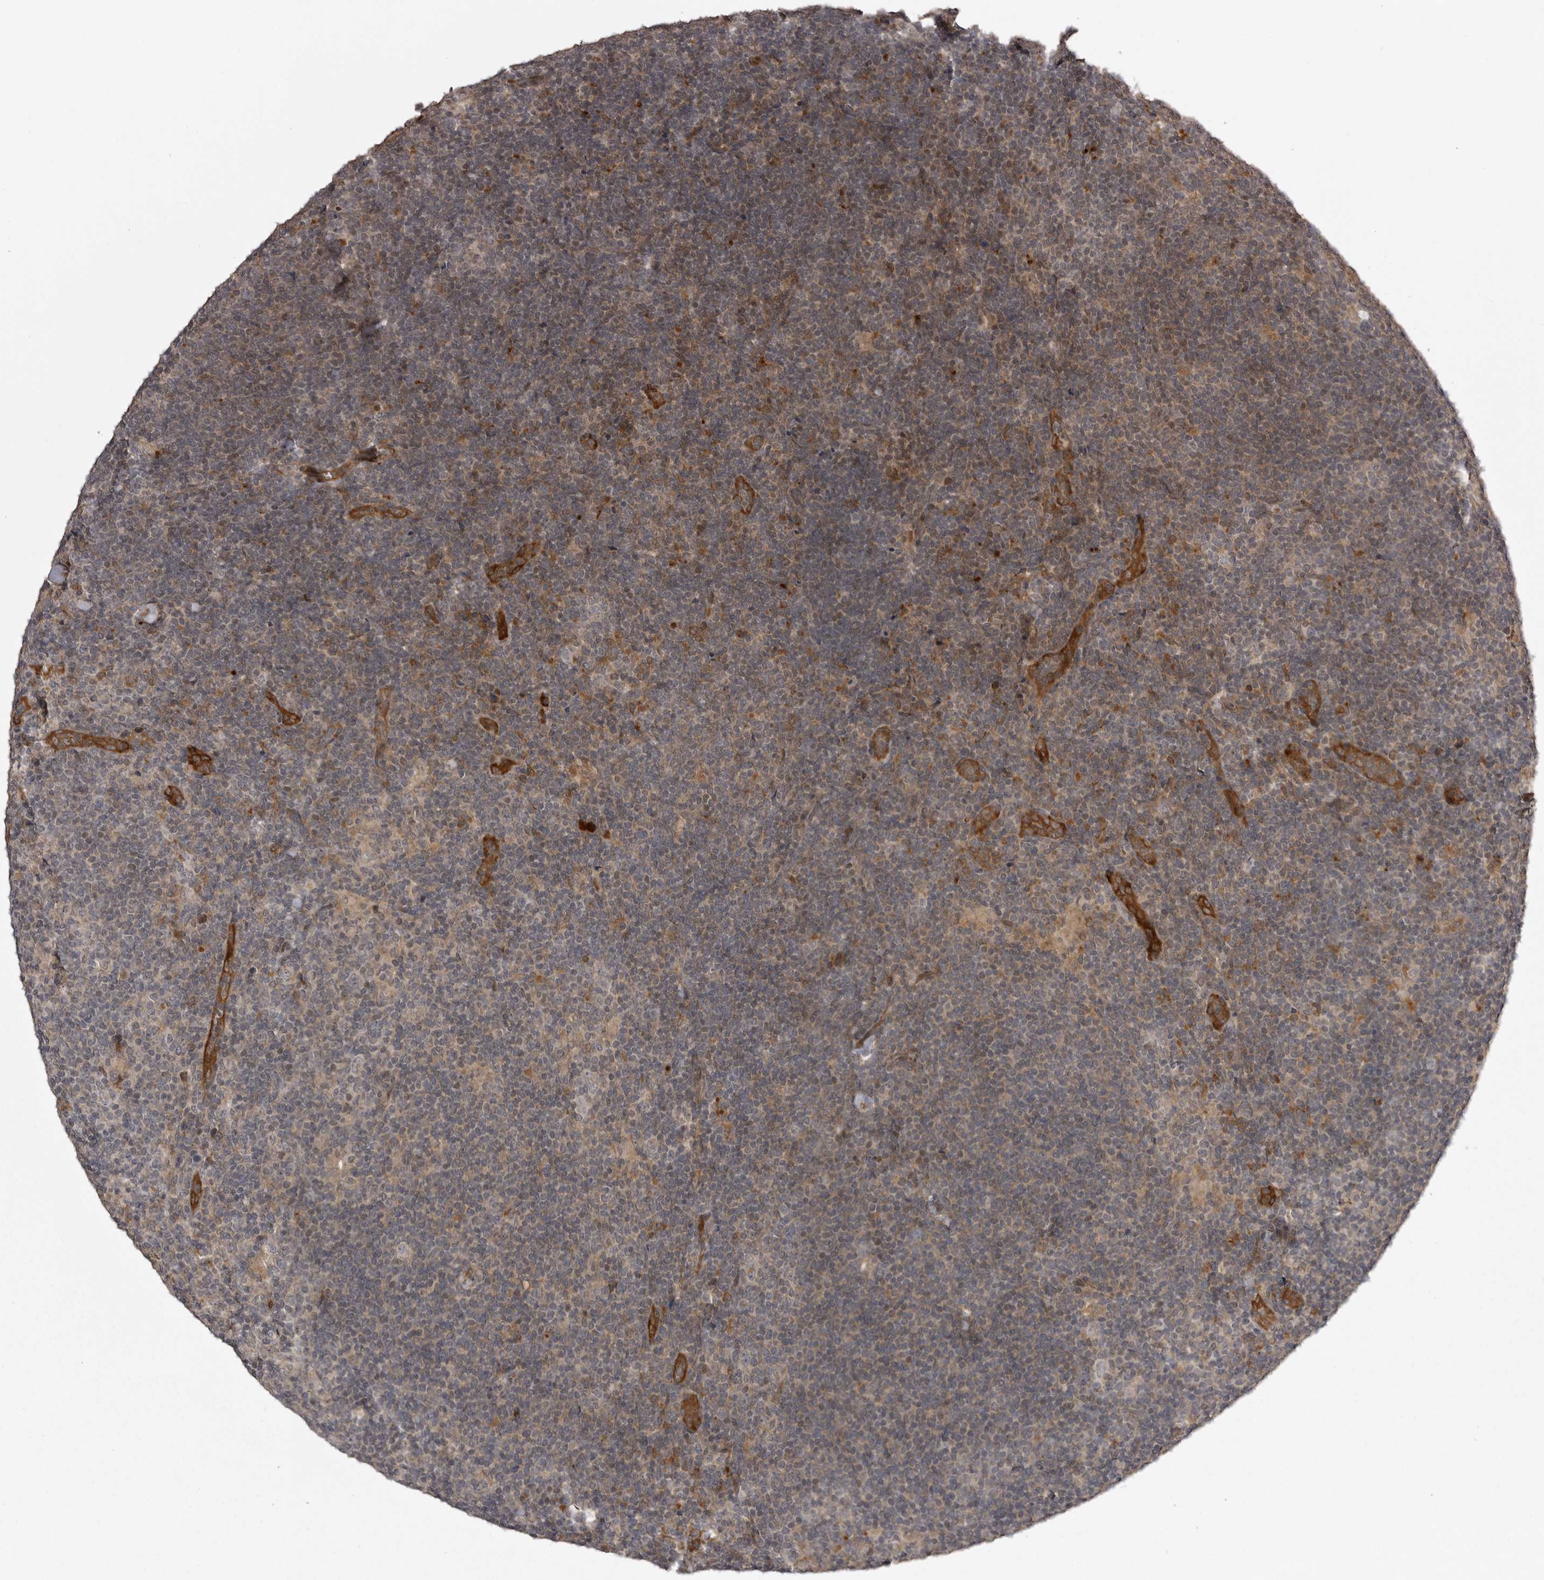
{"staining": {"intensity": "negative", "quantity": "none", "location": "none"}, "tissue": "lymphoma", "cell_type": "Tumor cells", "image_type": "cancer", "snomed": [{"axis": "morphology", "description": "Hodgkin's disease, NOS"}, {"axis": "topography", "description": "Lymph node"}], "caption": "Lymphoma was stained to show a protein in brown. There is no significant expression in tumor cells.", "gene": "SNX16", "patient": {"sex": "female", "age": 57}}